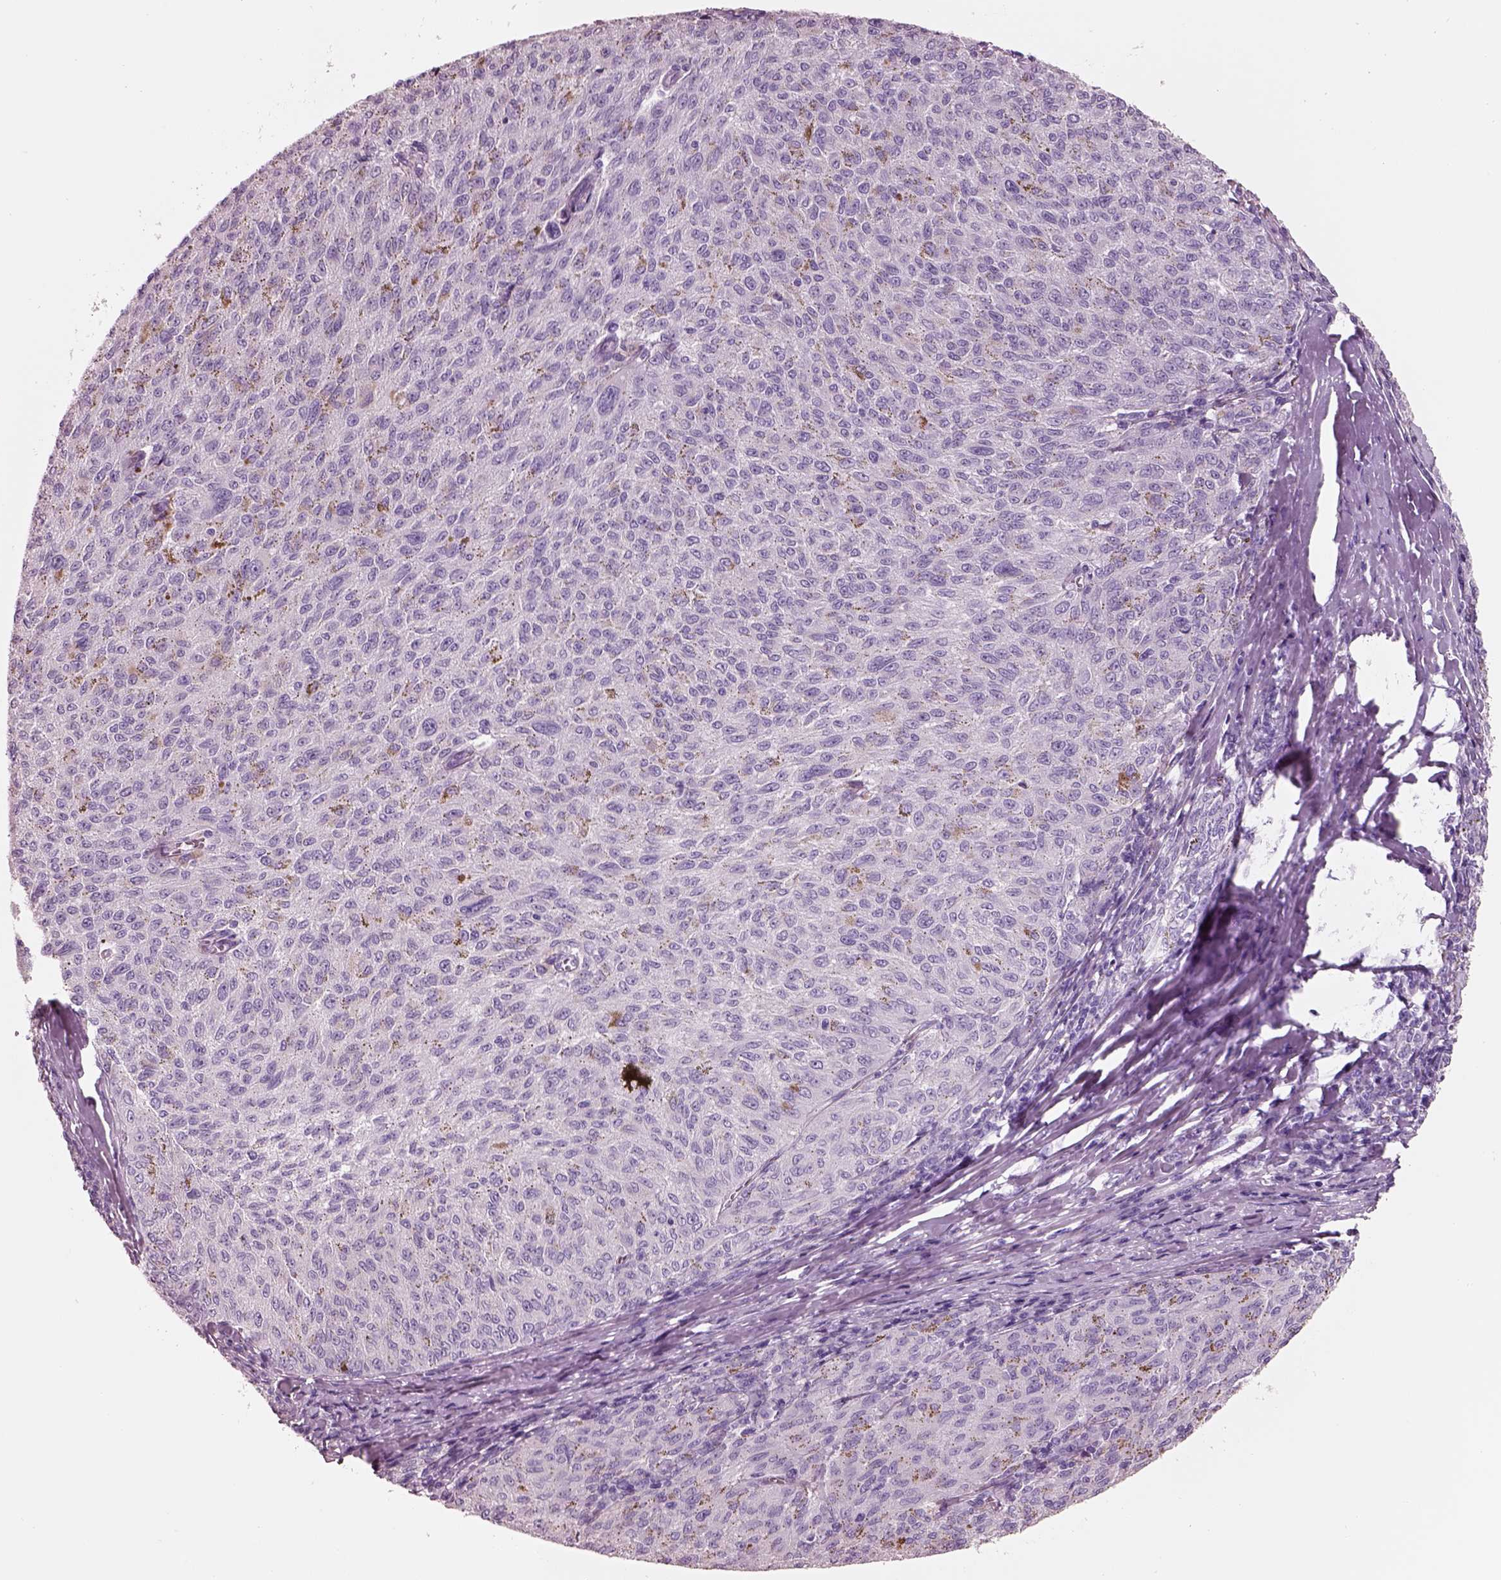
{"staining": {"intensity": "negative", "quantity": "none", "location": "none"}, "tissue": "melanoma", "cell_type": "Tumor cells", "image_type": "cancer", "snomed": [{"axis": "morphology", "description": "Malignant melanoma, NOS"}, {"axis": "topography", "description": "Skin"}], "caption": "This is a histopathology image of immunohistochemistry staining of malignant melanoma, which shows no positivity in tumor cells.", "gene": "PNOC", "patient": {"sex": "female", "age": 72}}